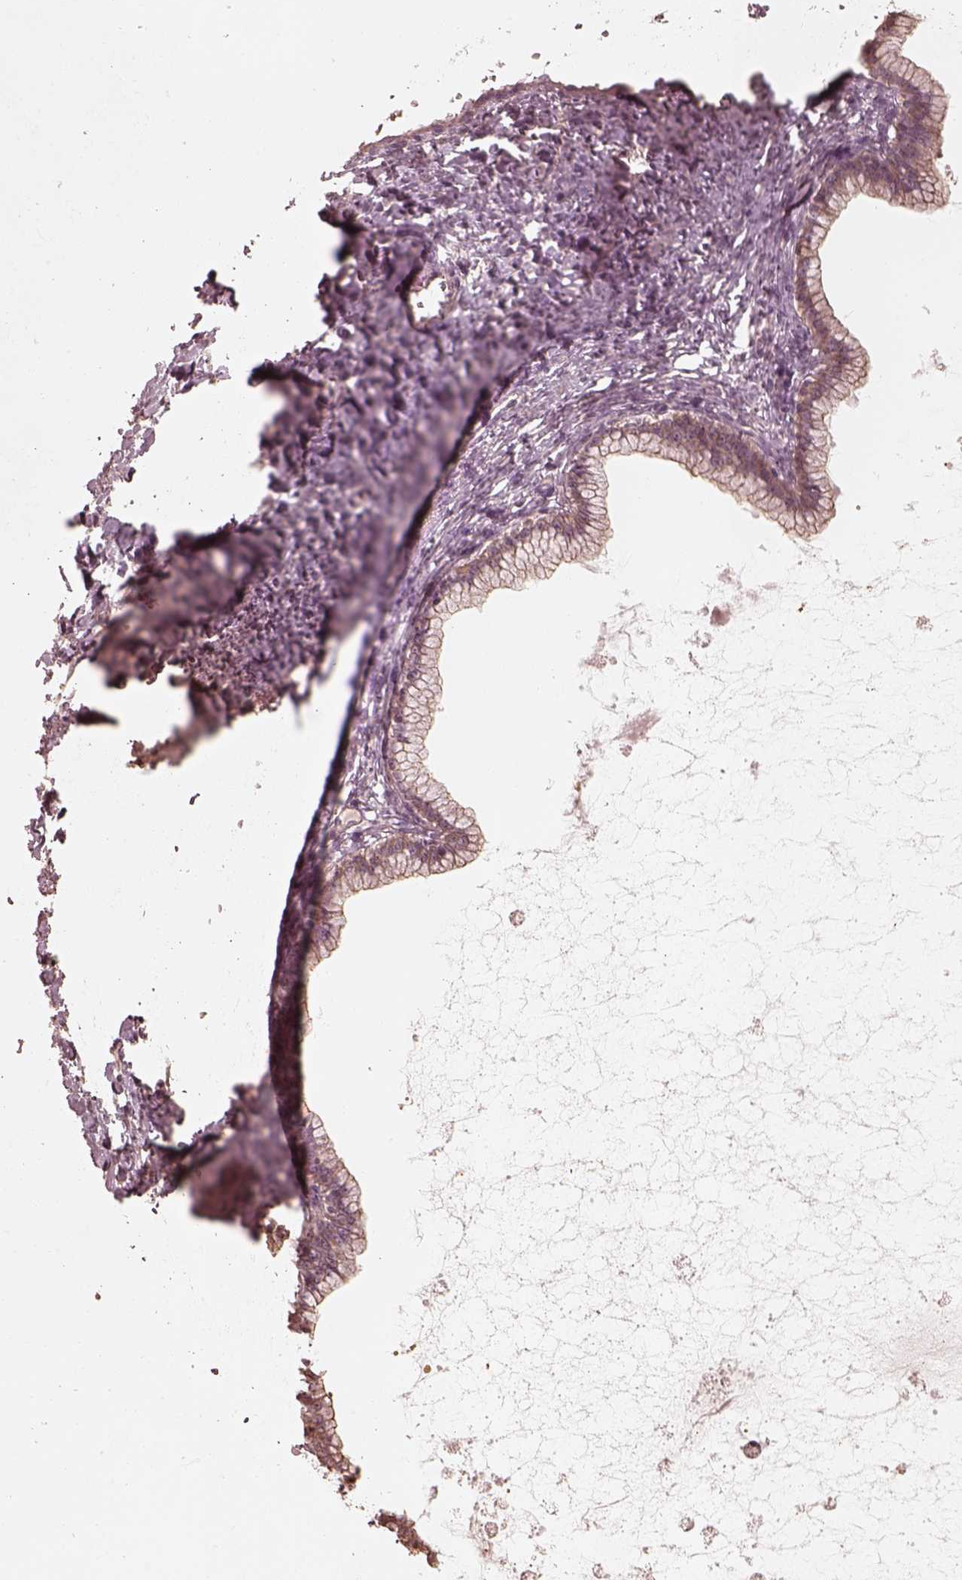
{"staining": {"intensity": "weak", "quantity": "<25%", "location": "cytoplasmic/membranous"}, "tissue": "ovarian cancer", "cell_type": "Tumor cells", "image_type": "cancer", "snomed": [{"axis": "morphology", "description": "Cystadenocarcinoma, mucinous, NOS"}, {"axis": "topography", "description": "Ovary"}], "caption": "An immunohistochemistry (IHC) image of ovarian cancer (mucinous cystadenocarcinoma) is shown. There is no staining in tumor cells of ovarian cancer (mucinous cystadenocarcinoma).", "gene": "KIF5C", "patient": {"sex": "female", "age": 41}}